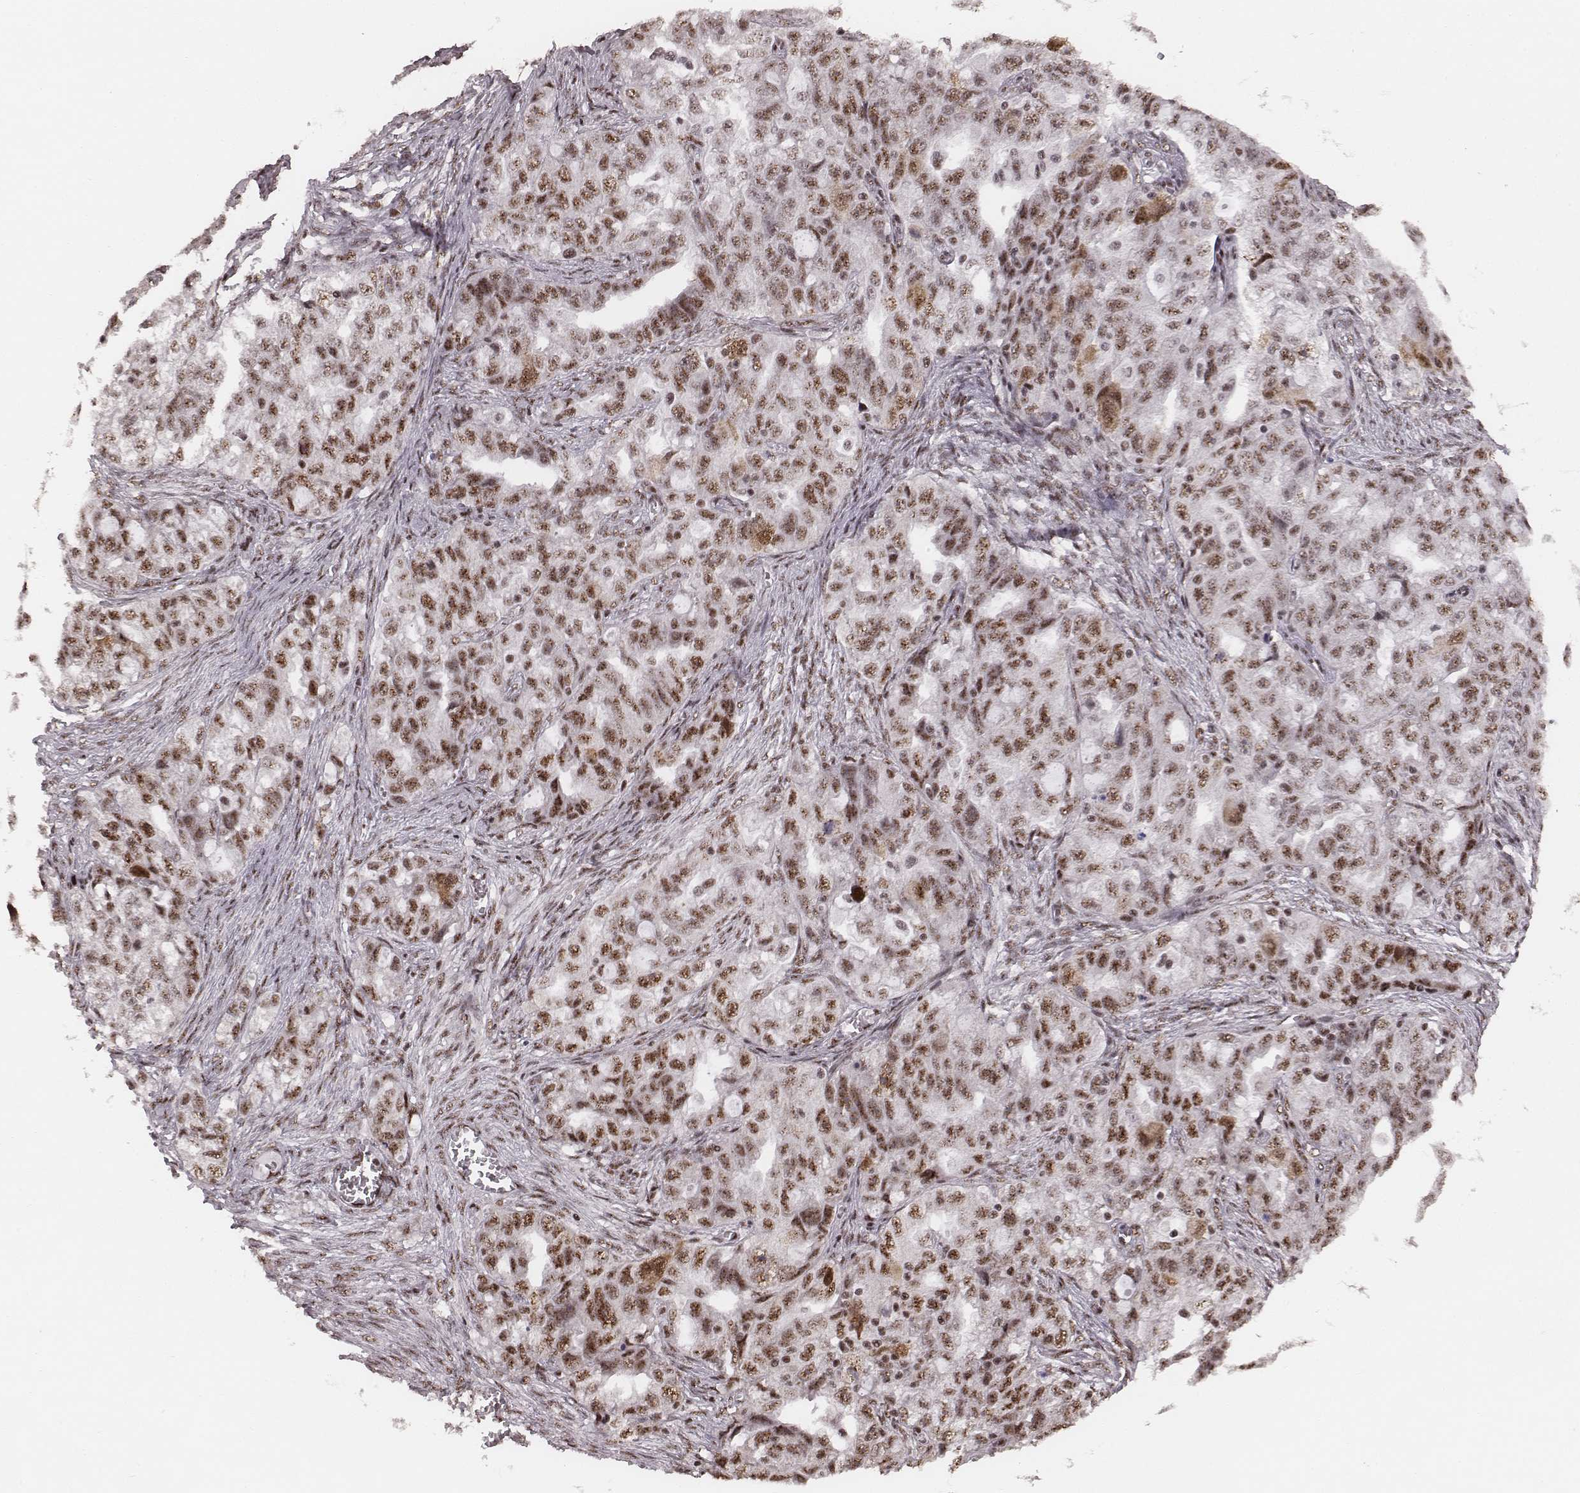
{"staining": {"intensity": "moderate", "quantity": ">75%", "location": "nuclear"}, "tissue": "ovarian cancer", "cell_type": "Tumor cells", "image_type": "cancer", "snomed": [{"axis": "morphology", "description": "Cystadenocarcinoma, serous, NOS"}, {"axis": "topography", "description": "Ovary"}], "caption": "High-magnification brightfield microscopy of serous cystadenocarcinoma (ovarian) stained with DAB (3,3'-diaminobenzidine) (brown) and counterstained with hematoxylin (blue). tumor cells exhibit moderate nuclear staining is seen in approximately>75% of cells.", "gene": "LUC7L", "patient": {"sex": "female", "age": 51}}